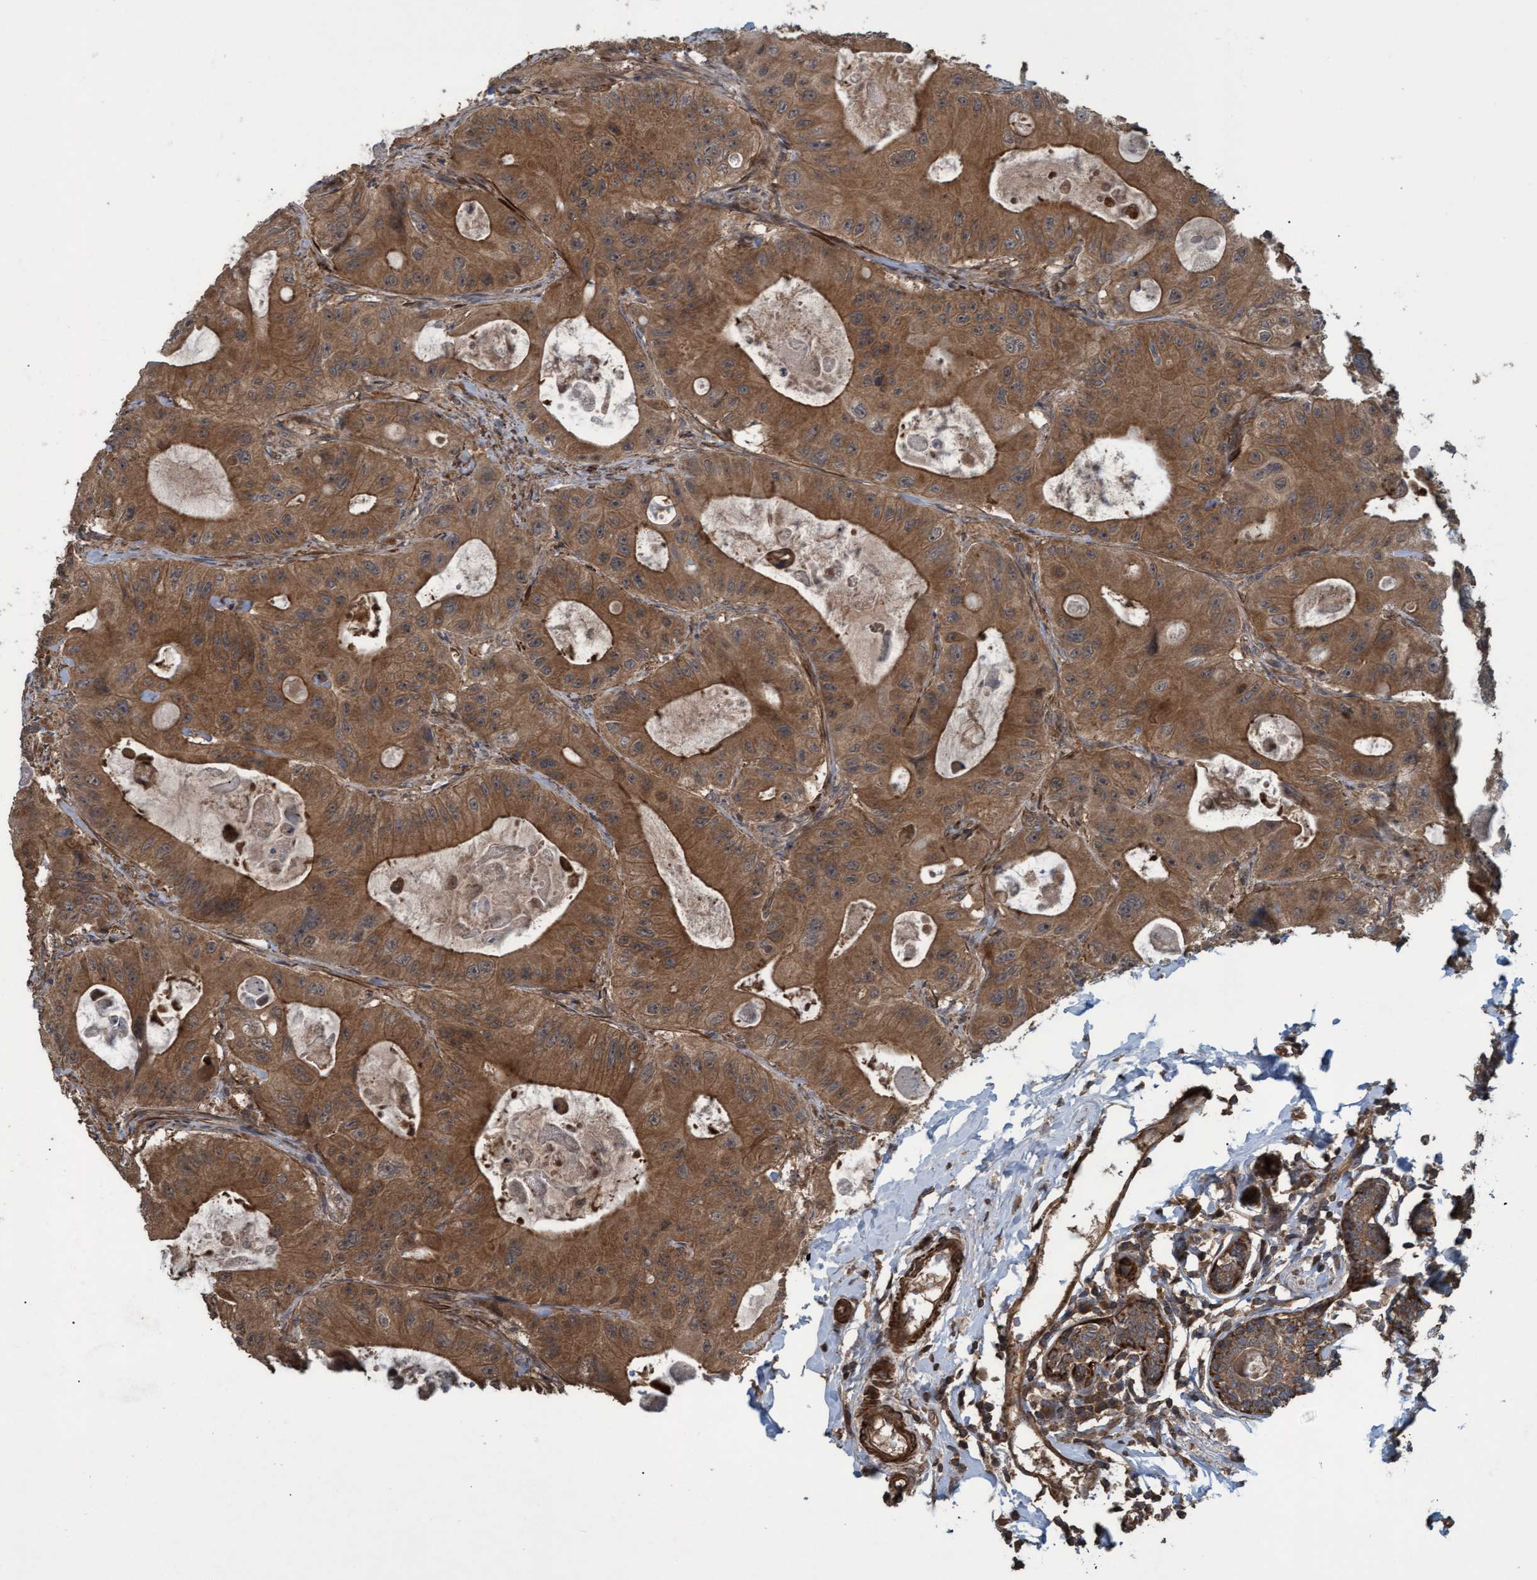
{"staining": {"intensity": "moderate", "quantity": ">75%", "location": "cytoplasmic/membranous"}, "tissue": "colorectal cancer", "cell_type": "Tumor cells", "image_type": "cancer", "snomed": [{"axis": "morphology", "description": "Adenocarcinoma, NOS"}, {"axis": "topography", "description": "Colon"}], "caption": "Colorectal cancer stained for a protein (brown) demonstrates moderate cytoplasmic/membranous positive expression in approximately >75% of tumor cells.", "gene": "GGT6", "patient": {"sex": "female", "age": 46}}